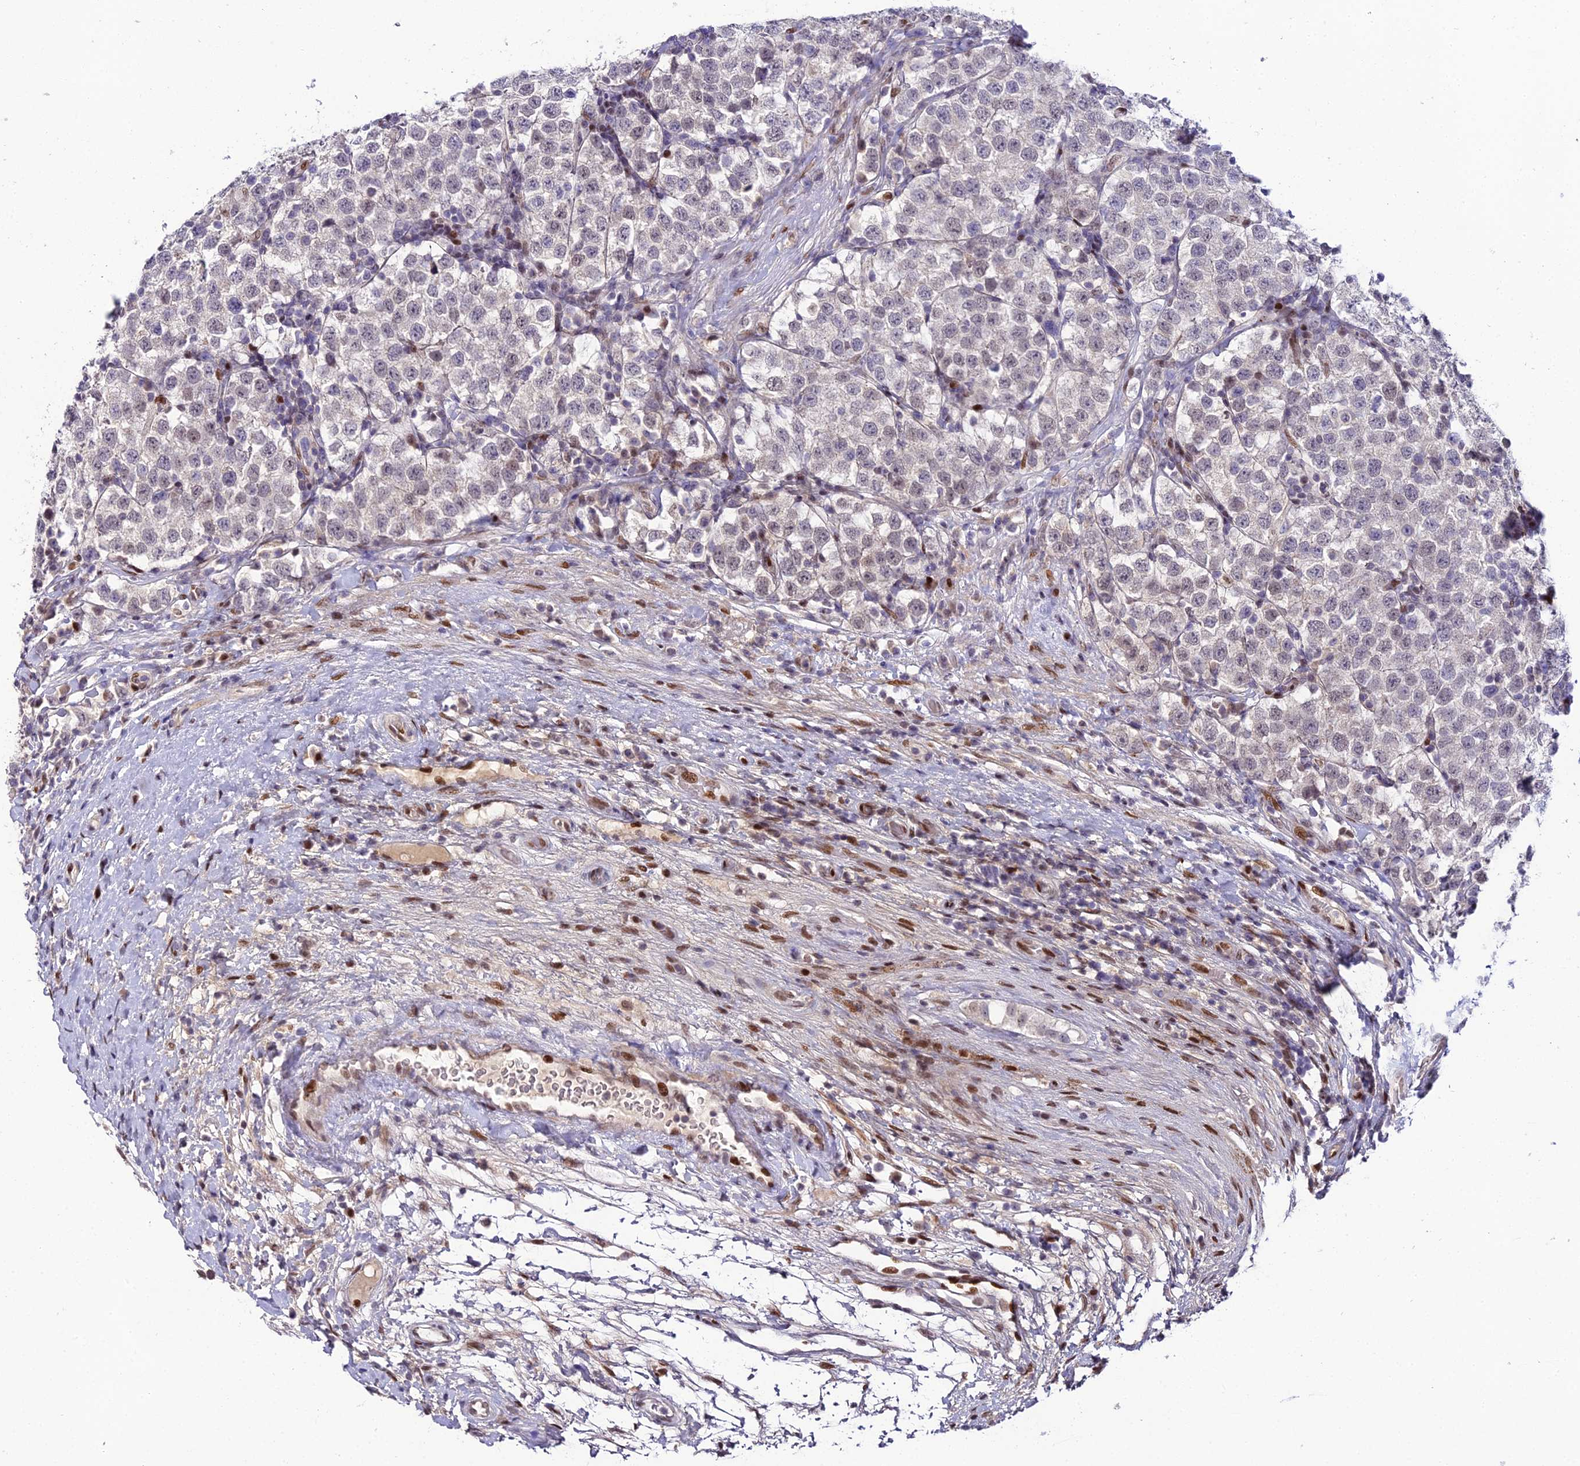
{"staining": {"intensity": "negative", "quantity": "none", "location": "none"}, "tissue": "testis cancer", "cell_type": "Tumor cells", "image_type": "cancer", "snomed": [{"axis": "morphology", "description": "Seminoma, NOS"}, {"axis": "topography", "description": "Testis"}], "caption": "Histopathology image shows no significant protein positivity in tumor cells of testis seminoma.", "gene": "ZNF707", "patient": {"sex": "male", "age": 34}}